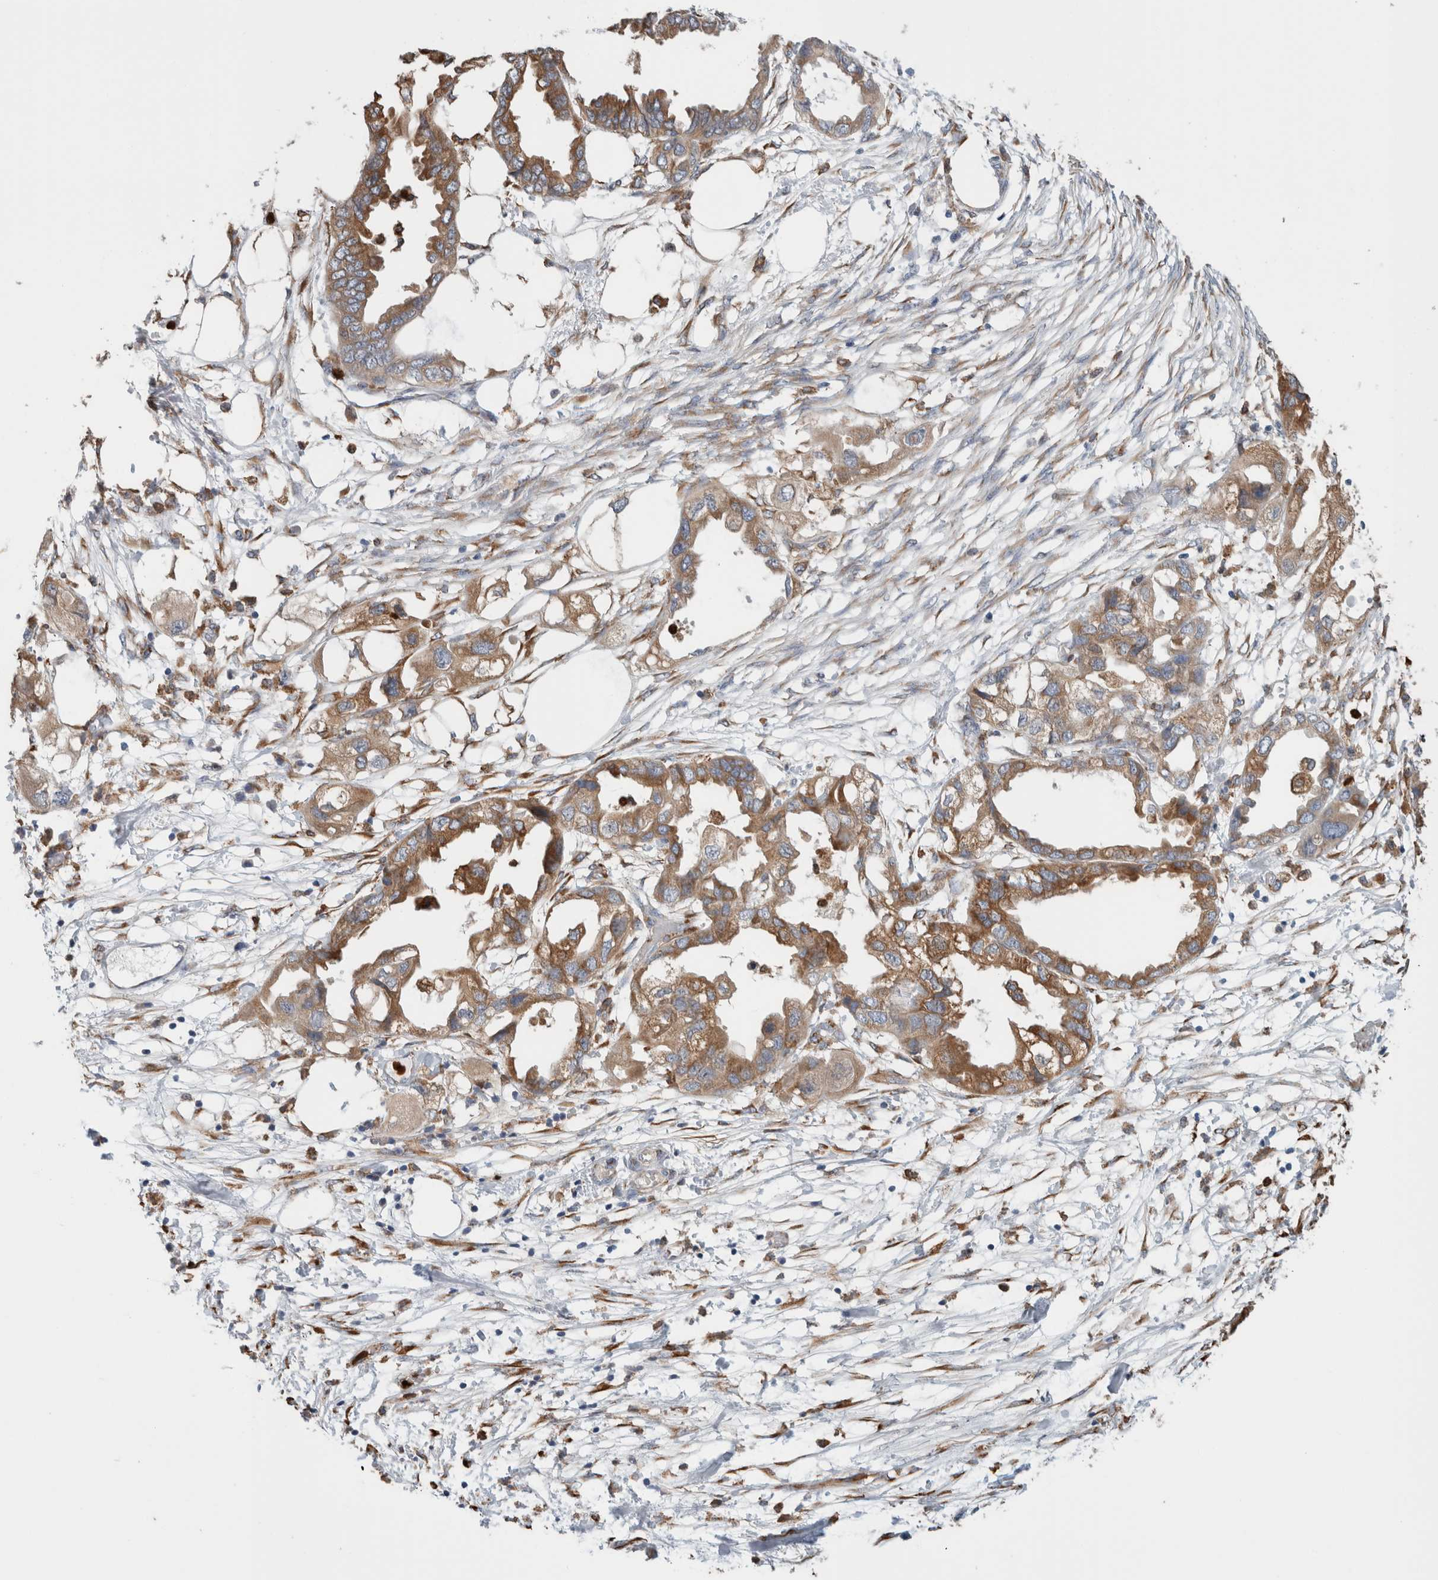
{"staining": {"intensity": "moderate", "quantity": ">75%", "location": "cytoplasmic/membranous"}, "tissue": "endometrial cancer", "cell_type": "Tumor cells", "image_type": "cancer", "snomed": [{"axis": "morphology", "description": "Adenocarcinoma, NOS"}, {"axis": "morphology", "description": "Adenocarcinoma, metastatic, NOS"}, {"axis": "topography", "description": "Adipose tissue"}, {"axis": "topography", "description": "Endometrium"}], "caption": "Immunohistochemical staining of human endometrial cancer exhibits moderate cytoplasmic/membranous protein positivity in approximately >75% of tumor cells. Nuclei are stained in blue.", "gene": "P4HA1", "patient": {"sex": "female", "age": 67}}